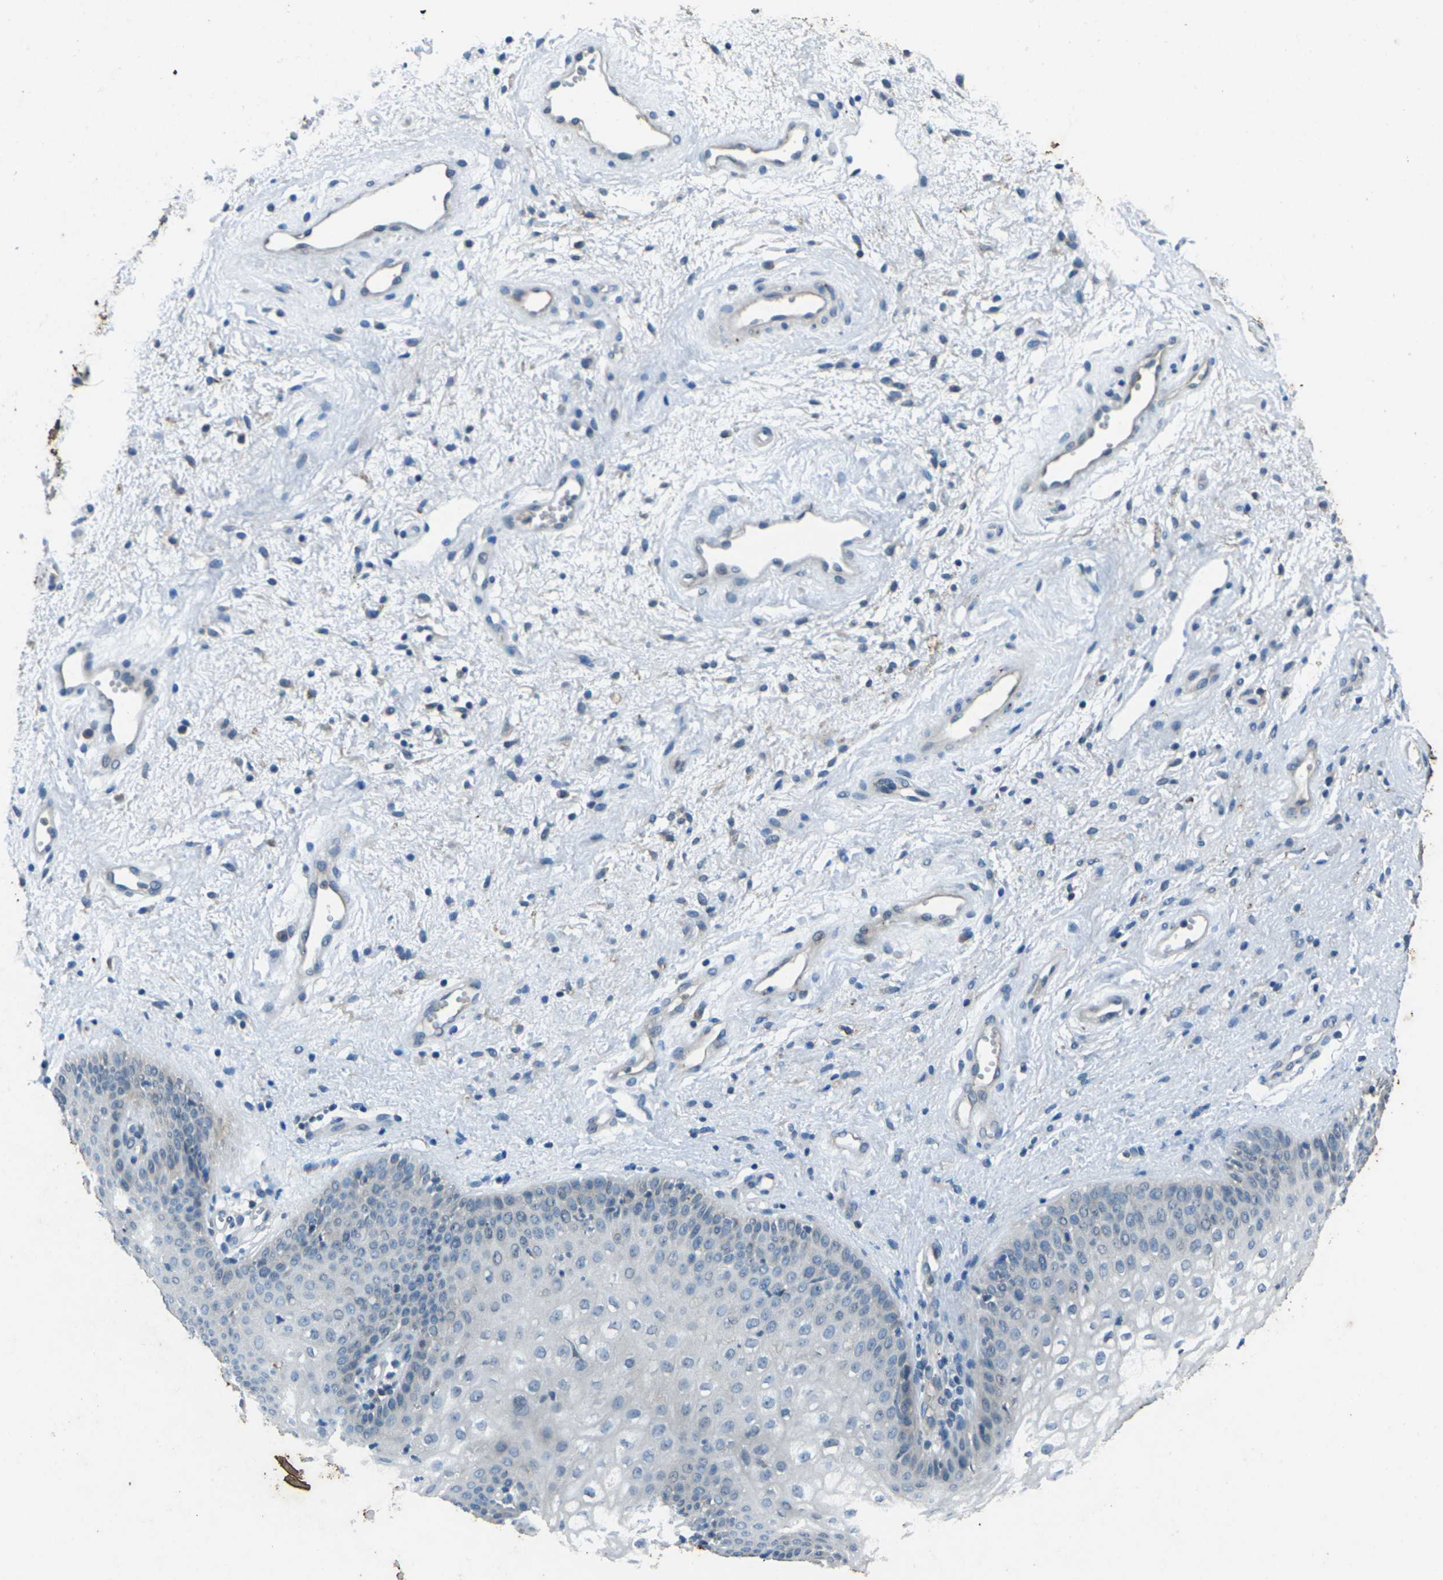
{"staining": {"intensity": "negative", "quantity": "none", "location": "none"}, "tissue": "vagina", "cell_type": "Squamous epithelial cells", "image_type": "normal", "snomed": [{"axis": "morphology", "description": "Normal tissue, NOS"}, {"axis": "topography", "description": "Vagina"}], "caption": "The IHC micrograph has no significant staining in squamous epithelial cells of vagina.", "gene": "SIGLEC14", "patient": {"sex": "female", "age": 34}}